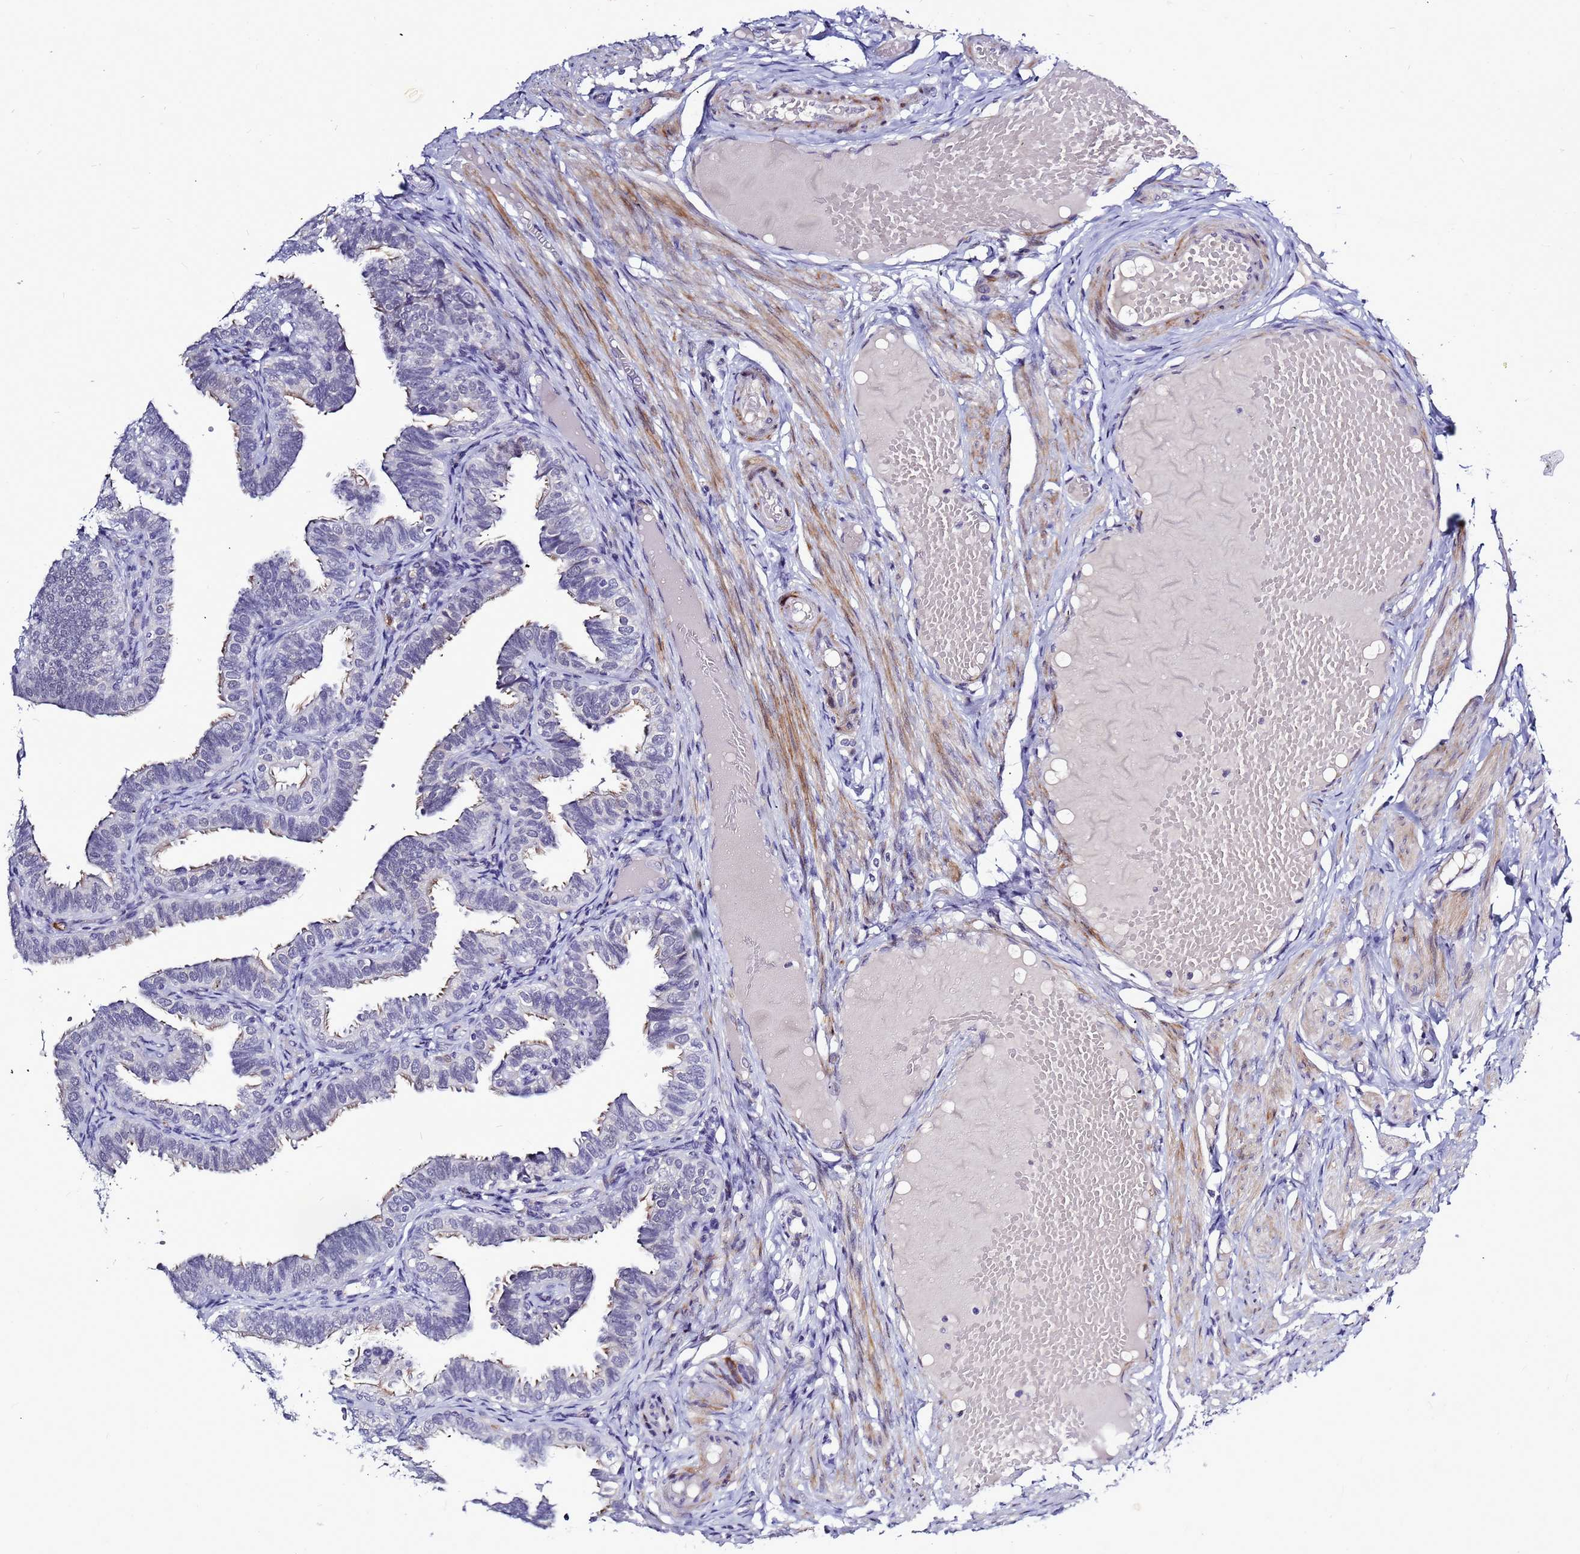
{"staining": {"intensity": "moderate", "quantity": "<25%", "location": "cytoplasmic/membranous"}, "tissue": "fallopian tube", "cell_type": "Glandular cells", "image_type": "normal", "snomed": [{"axis": "morphology", "description": "Normal tissue, NOS"}, {"axis": "topography", "description": "Fallopian tube"}], "caption": "IHC photomicrograph of unremarkable fallopian tube: fallopian tube stained using immunohistochemistry displays low levels of moderate protein expression localized specifically in the cytoplasmic/membranous of glandular cells, appearing as a cytoplasmic/membranous brown color.", "gene": "CXorf65", "patient": {"sex": "female", "age": 39}}